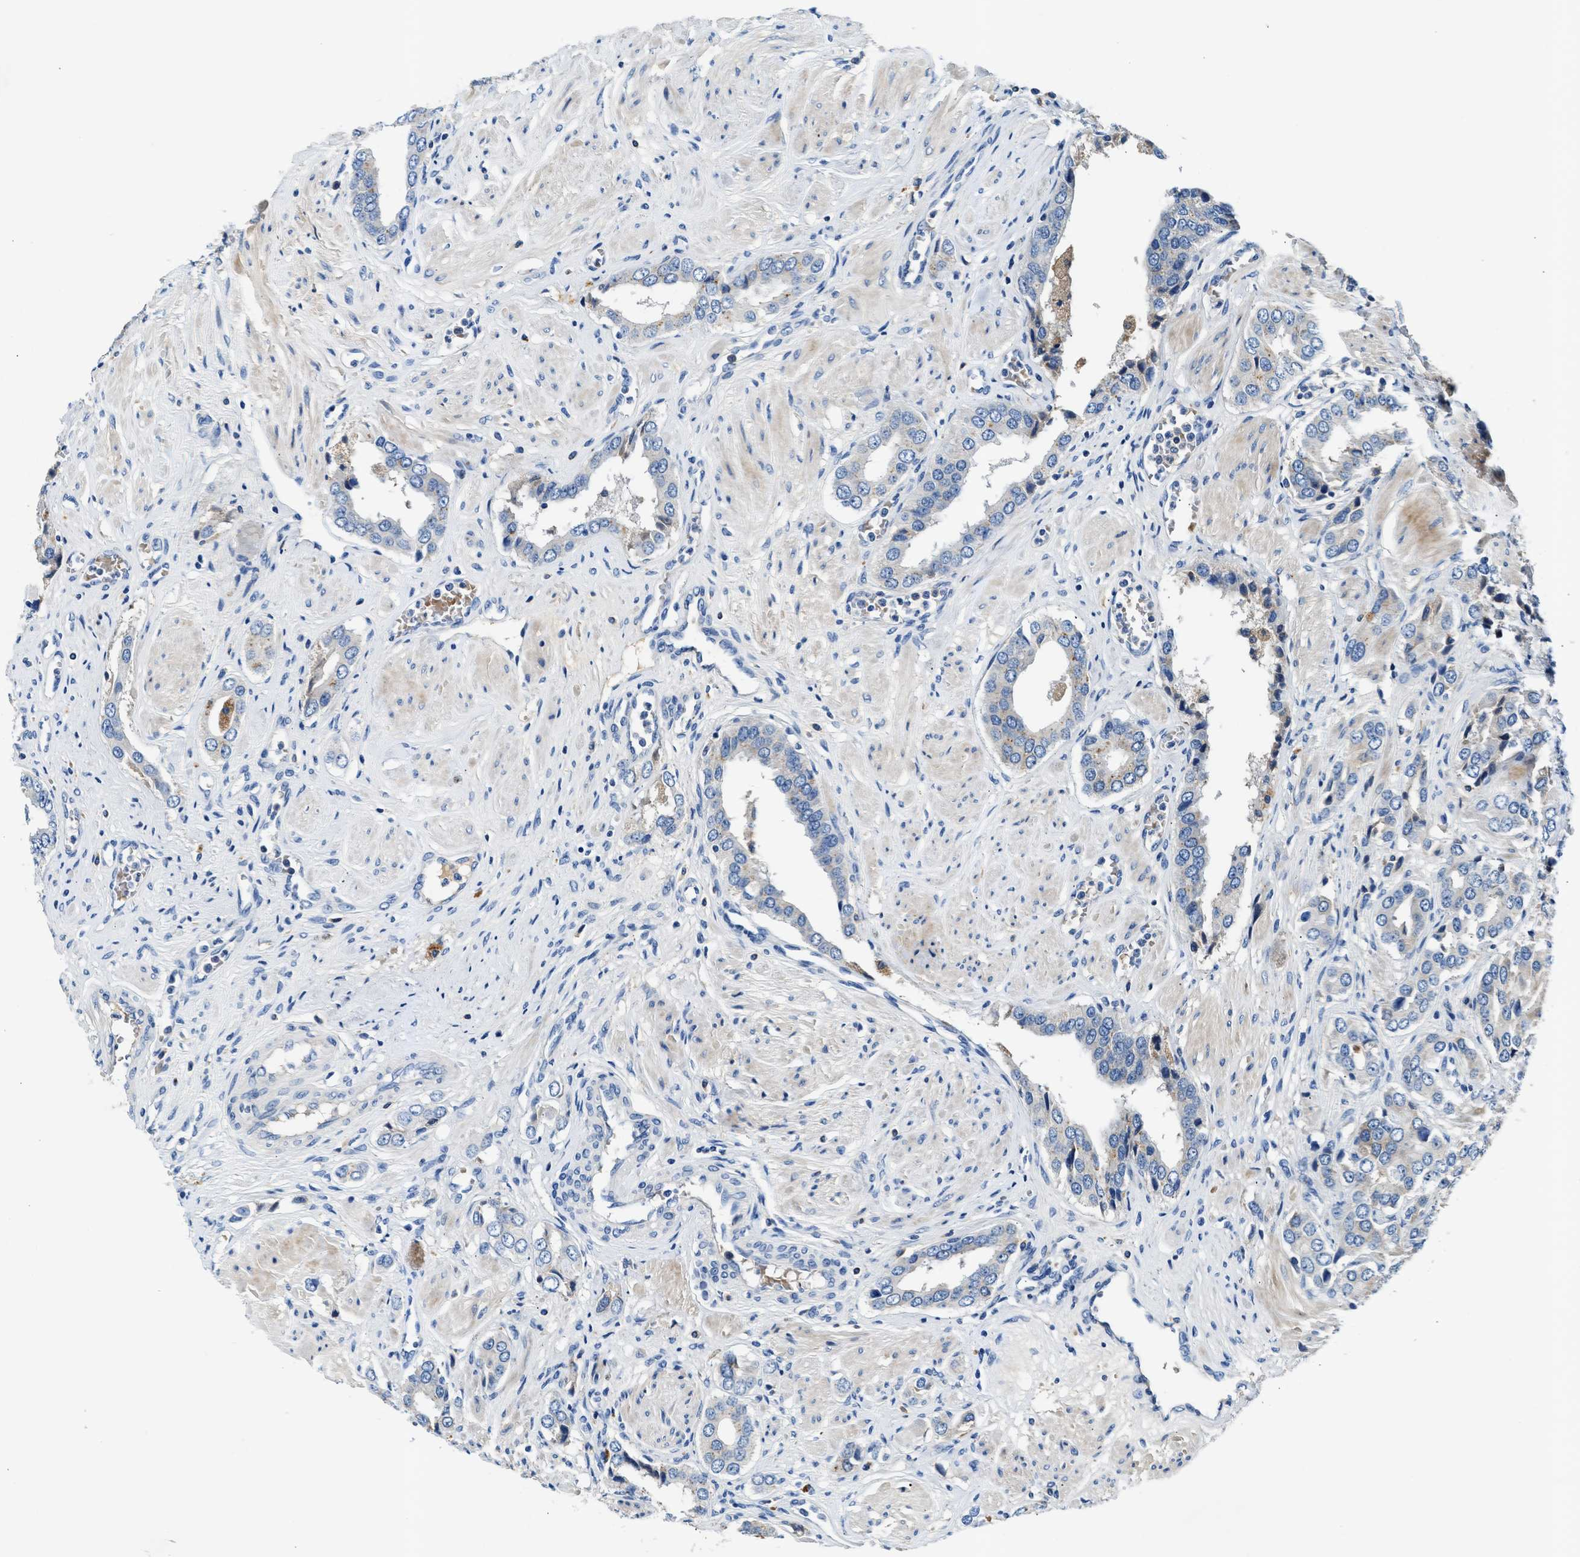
{"staining": {"intensity": "negative", "quantity": "none", "location": "none"}, "tissue": "prostate cancer", "cell_type": "Tumor cells", "image_type": "cancer", "snomed": [{"axis": "morphology", "description": "Adenocarcinoma, High grade"}, {"axis": "topography", "description": "Prostate"}], "caption": "A micrograph of human prostate cancer (adenocarcinoma (high-grade)) is negative for staining in tumor cells.", "gene": "RWDD2B", "patient": {"sex": "male", "age": 52}}